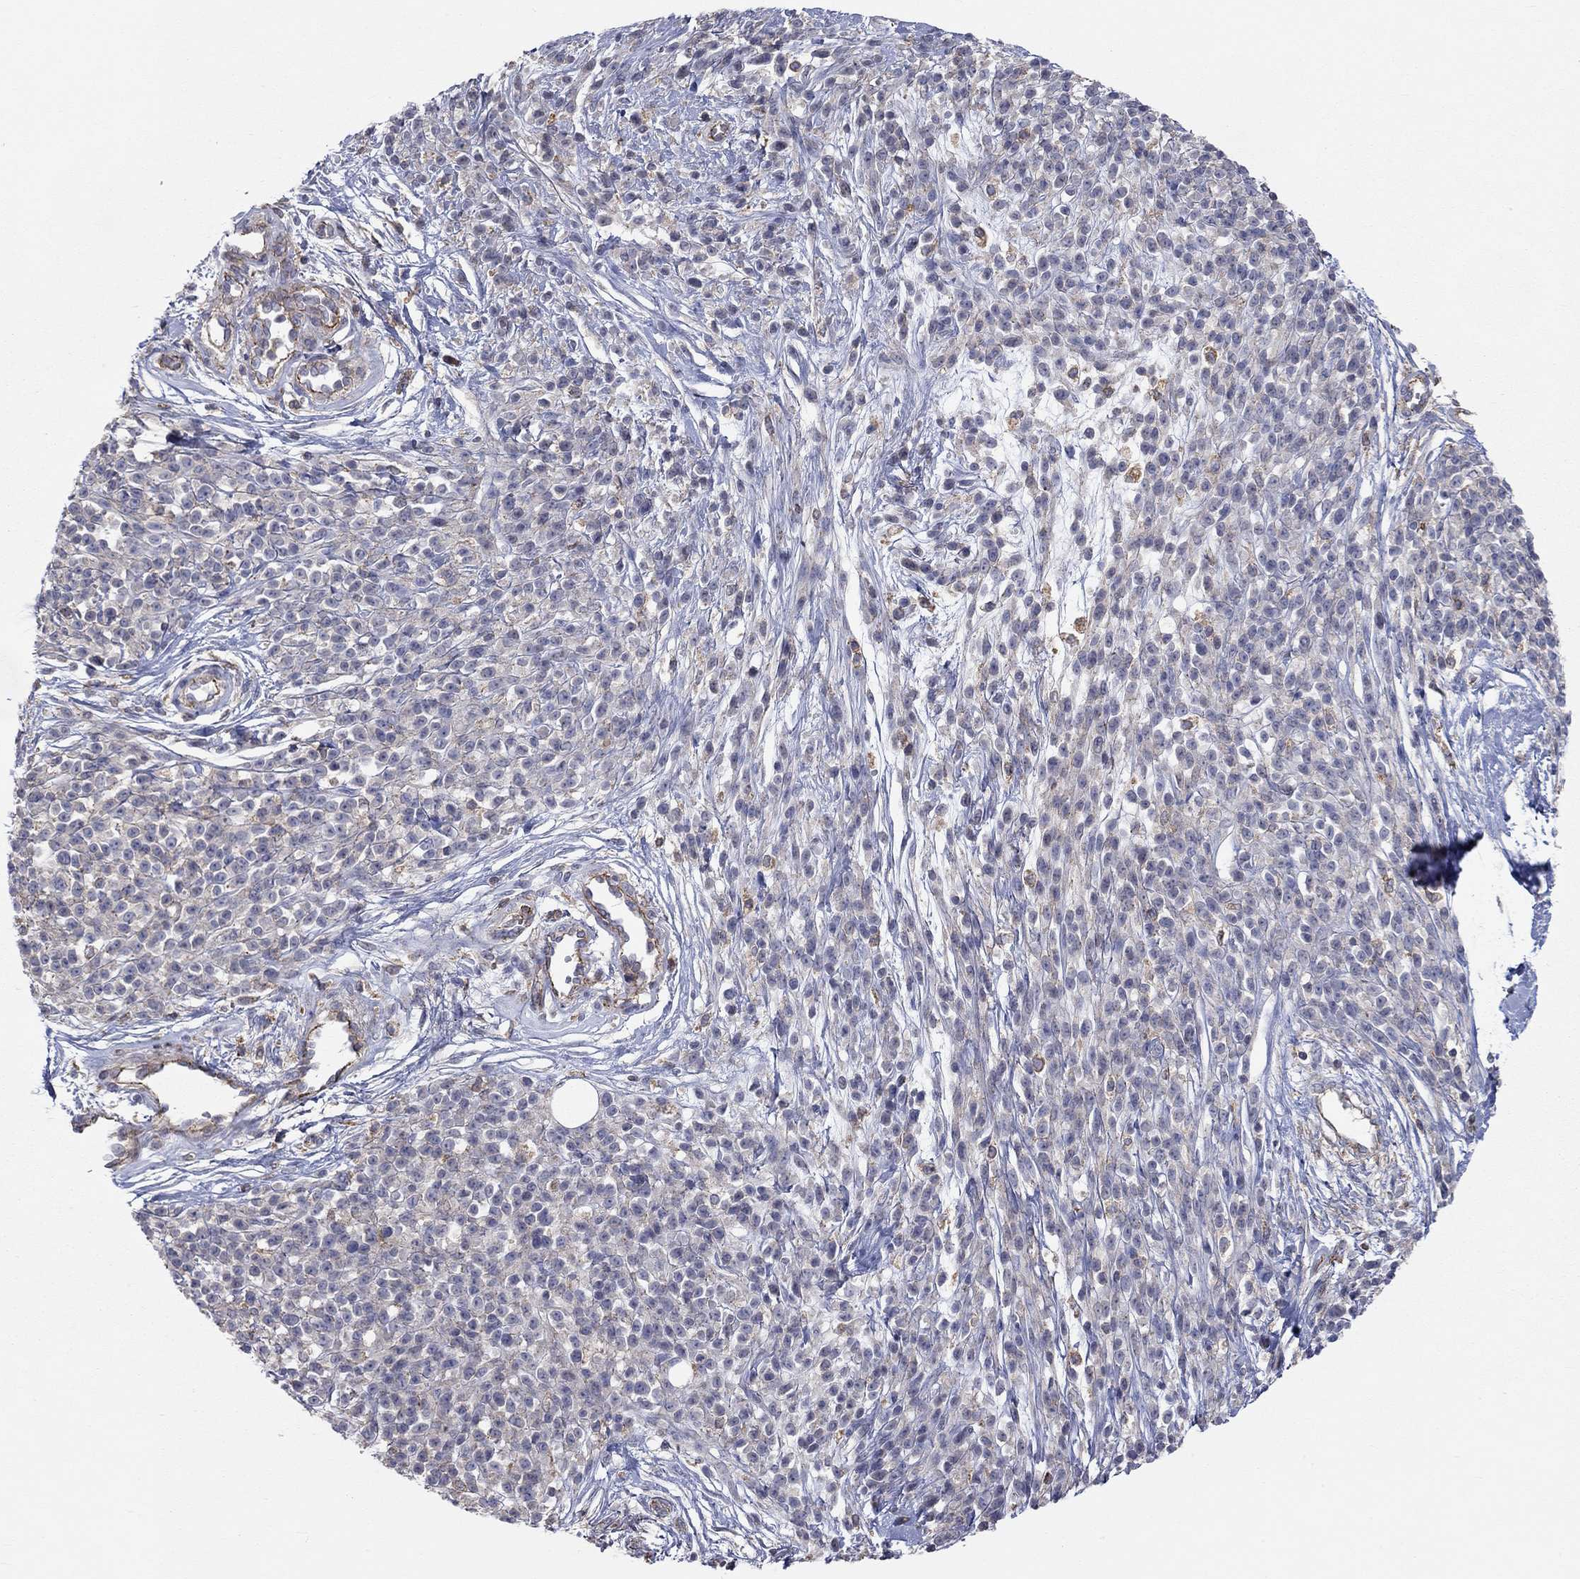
{"staining": {"intensity": "negative", "quantity": "none", "location": "none"}, "tissue": "melanoma", "cell_type": "Tumor cells", "image_type": "cancer", "snomed": [{"axis": "morphology", "description": "Malignant melanoma, NOS"}, {"axis": "topography", "description": "Skin"}, {"axis": "topography", "description": "Skin of trunk"}], "caption": "A high-resolution micrograph shows IHC staining of malignant melanoma, which demonstrates no significant staining in tumor cells.", "gene": "PCDHGA10", "patient": {"sex": "male", "age": 74}}